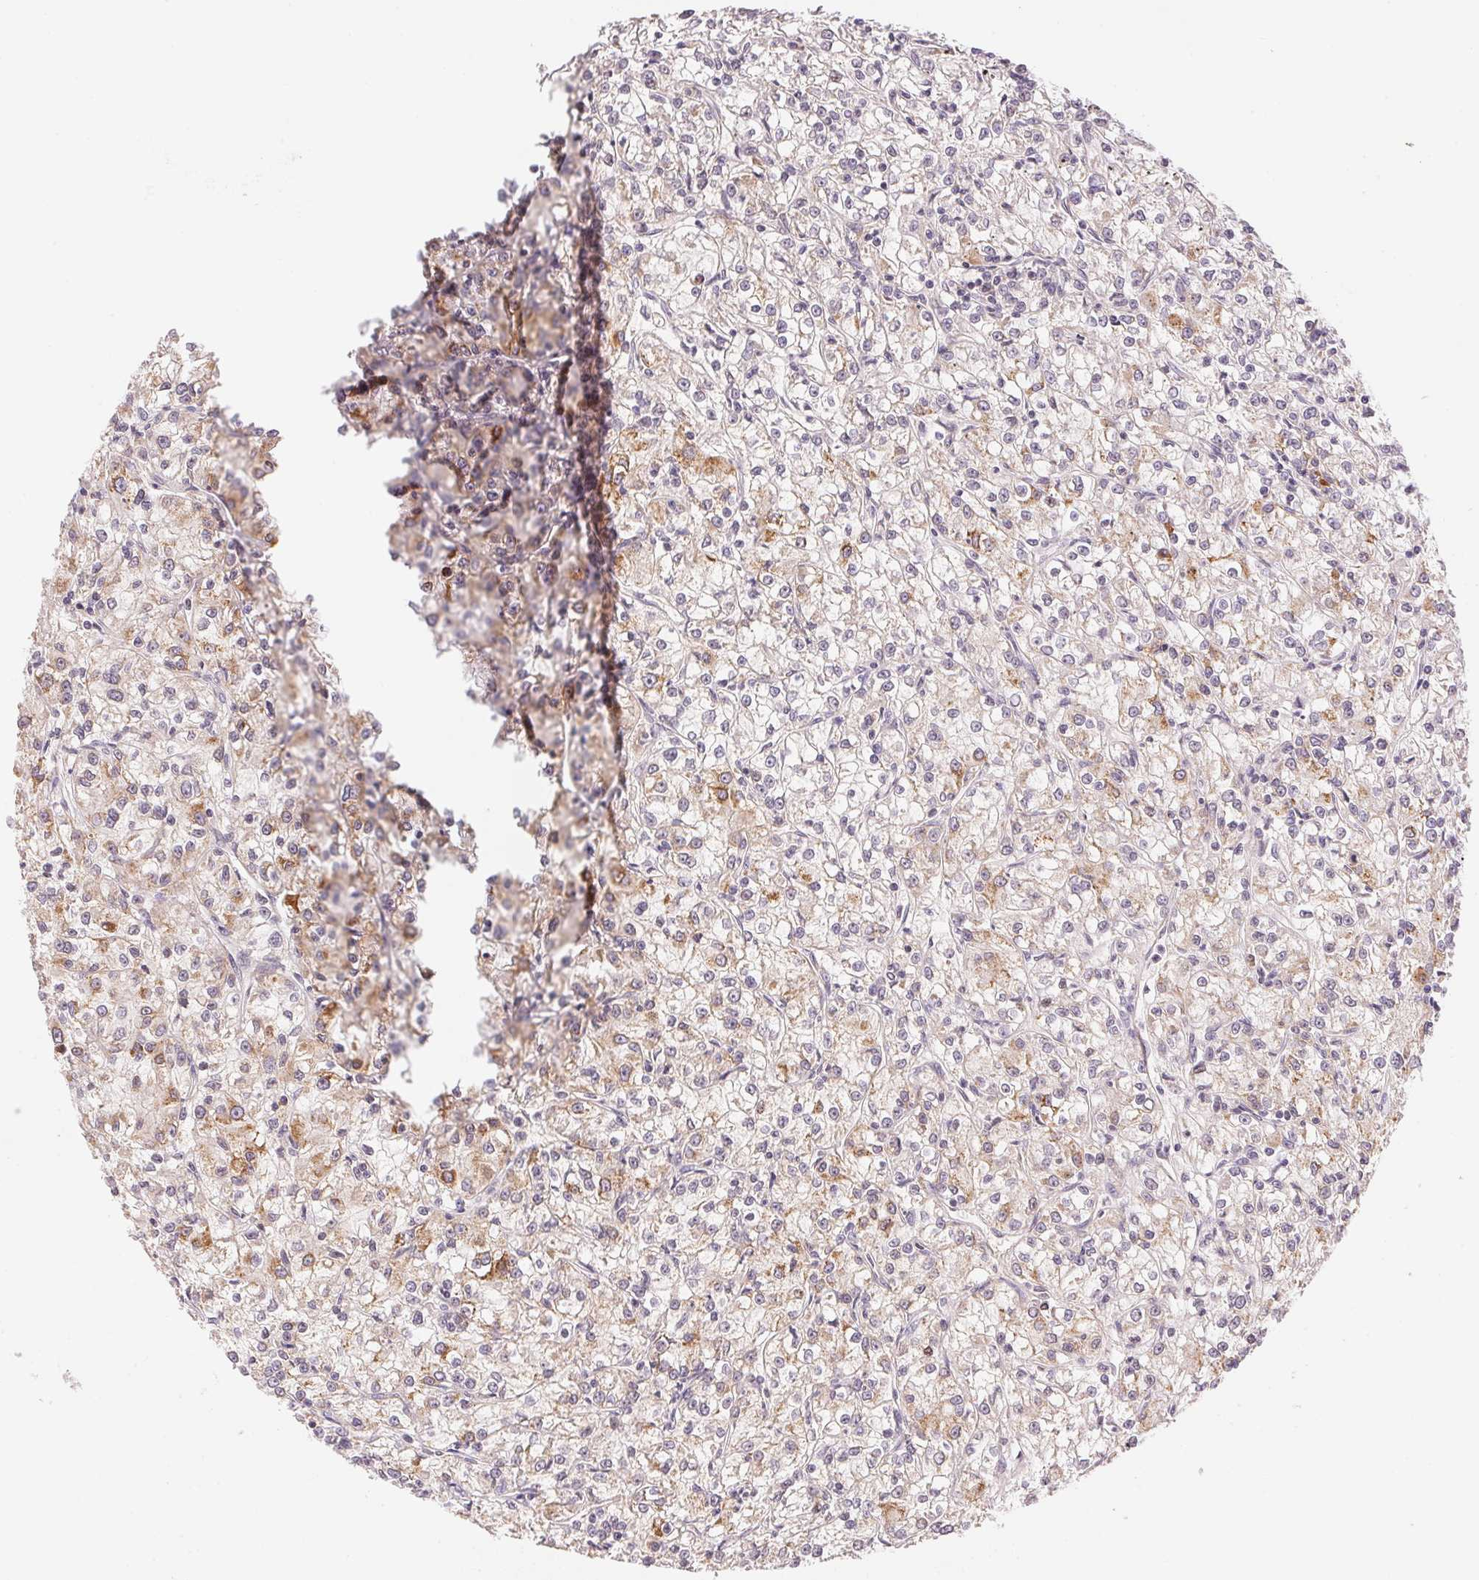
{"staining": {"intensity": "moderate", "quantity": "<25%", "location": "cytoplasmic/membranous"}, "tissue": "renal cancer", "cell_type": "Tumor cells", "image_type": "cancer", "snomed": [{"axis": "morphology", "description": "Adenocarcinoma, NOS"}, {"axis": "topography", "description": "Kidney"}], "caption": "The photomicrograph shows a brown stain indicating the presence of a protein in the cytoplasmic/membranous of tumor cells in renal cancer (adenocarcinoma). (DAB (3,3'-diaminobenzidine) IHC with brightfield microscopy, high magnification).", "gene": "BNIP5", "patient": {"sex": "female", "age": 59}}